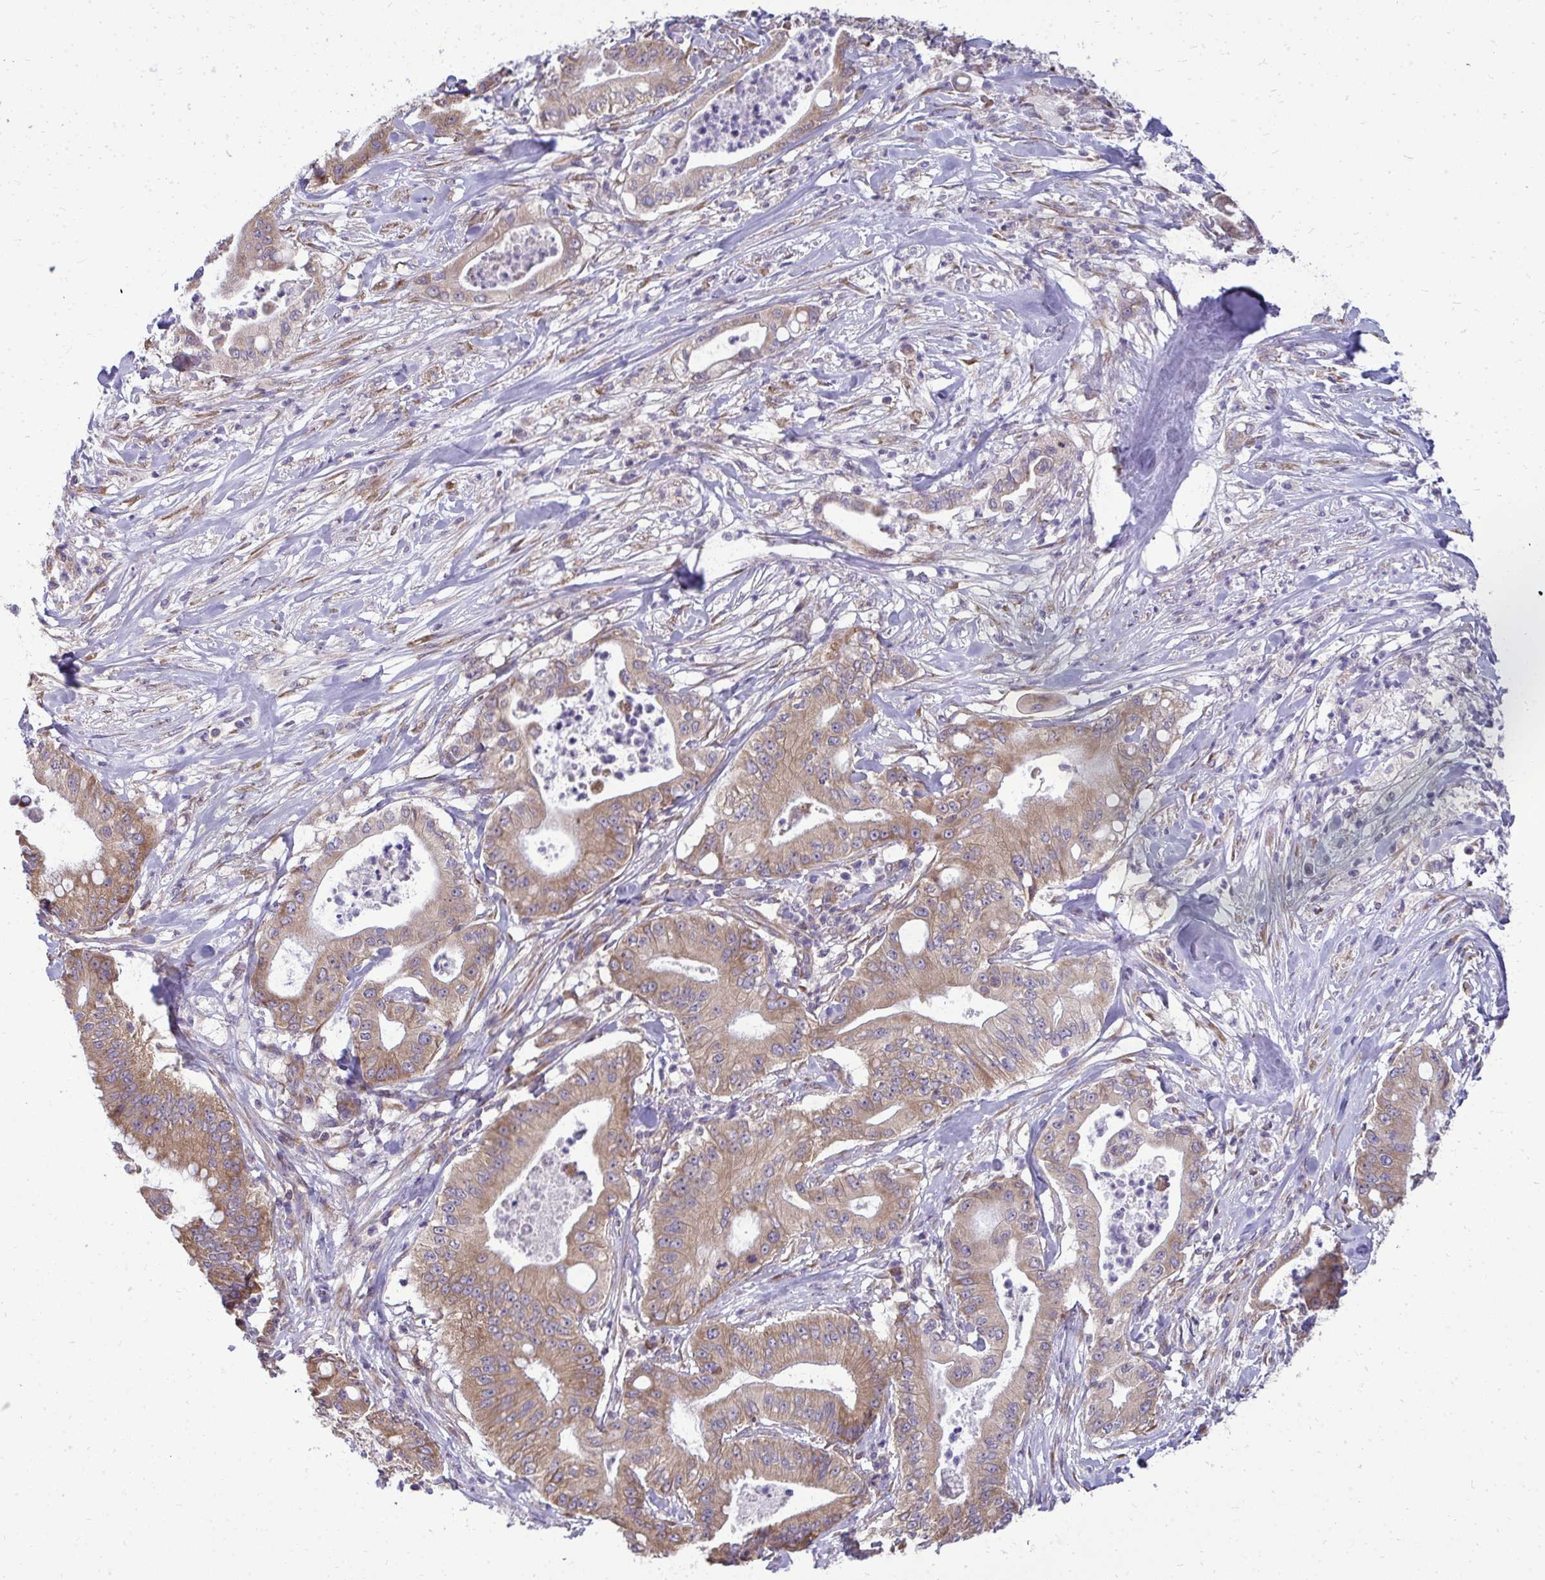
{"staining": {"intensity": "moderate", "quantity": ">75%", "location": "cytoplasmic/membranous"}, "tissue": "pancreatic cancer", "cell_type": "Tumor cells", "image_type": "cancer", "snomed": [{"axis": "morphology", "description": "Adenocarcinoma, NOS"}, {"axis": "topography", "description": "Pancreas"}], "caption": "Human pancreatic cancer stained with a protein marker shows moderate staining in tumor cells.", "gene": "RPLP2", "patient": {"sex": "male", "age": 71}}